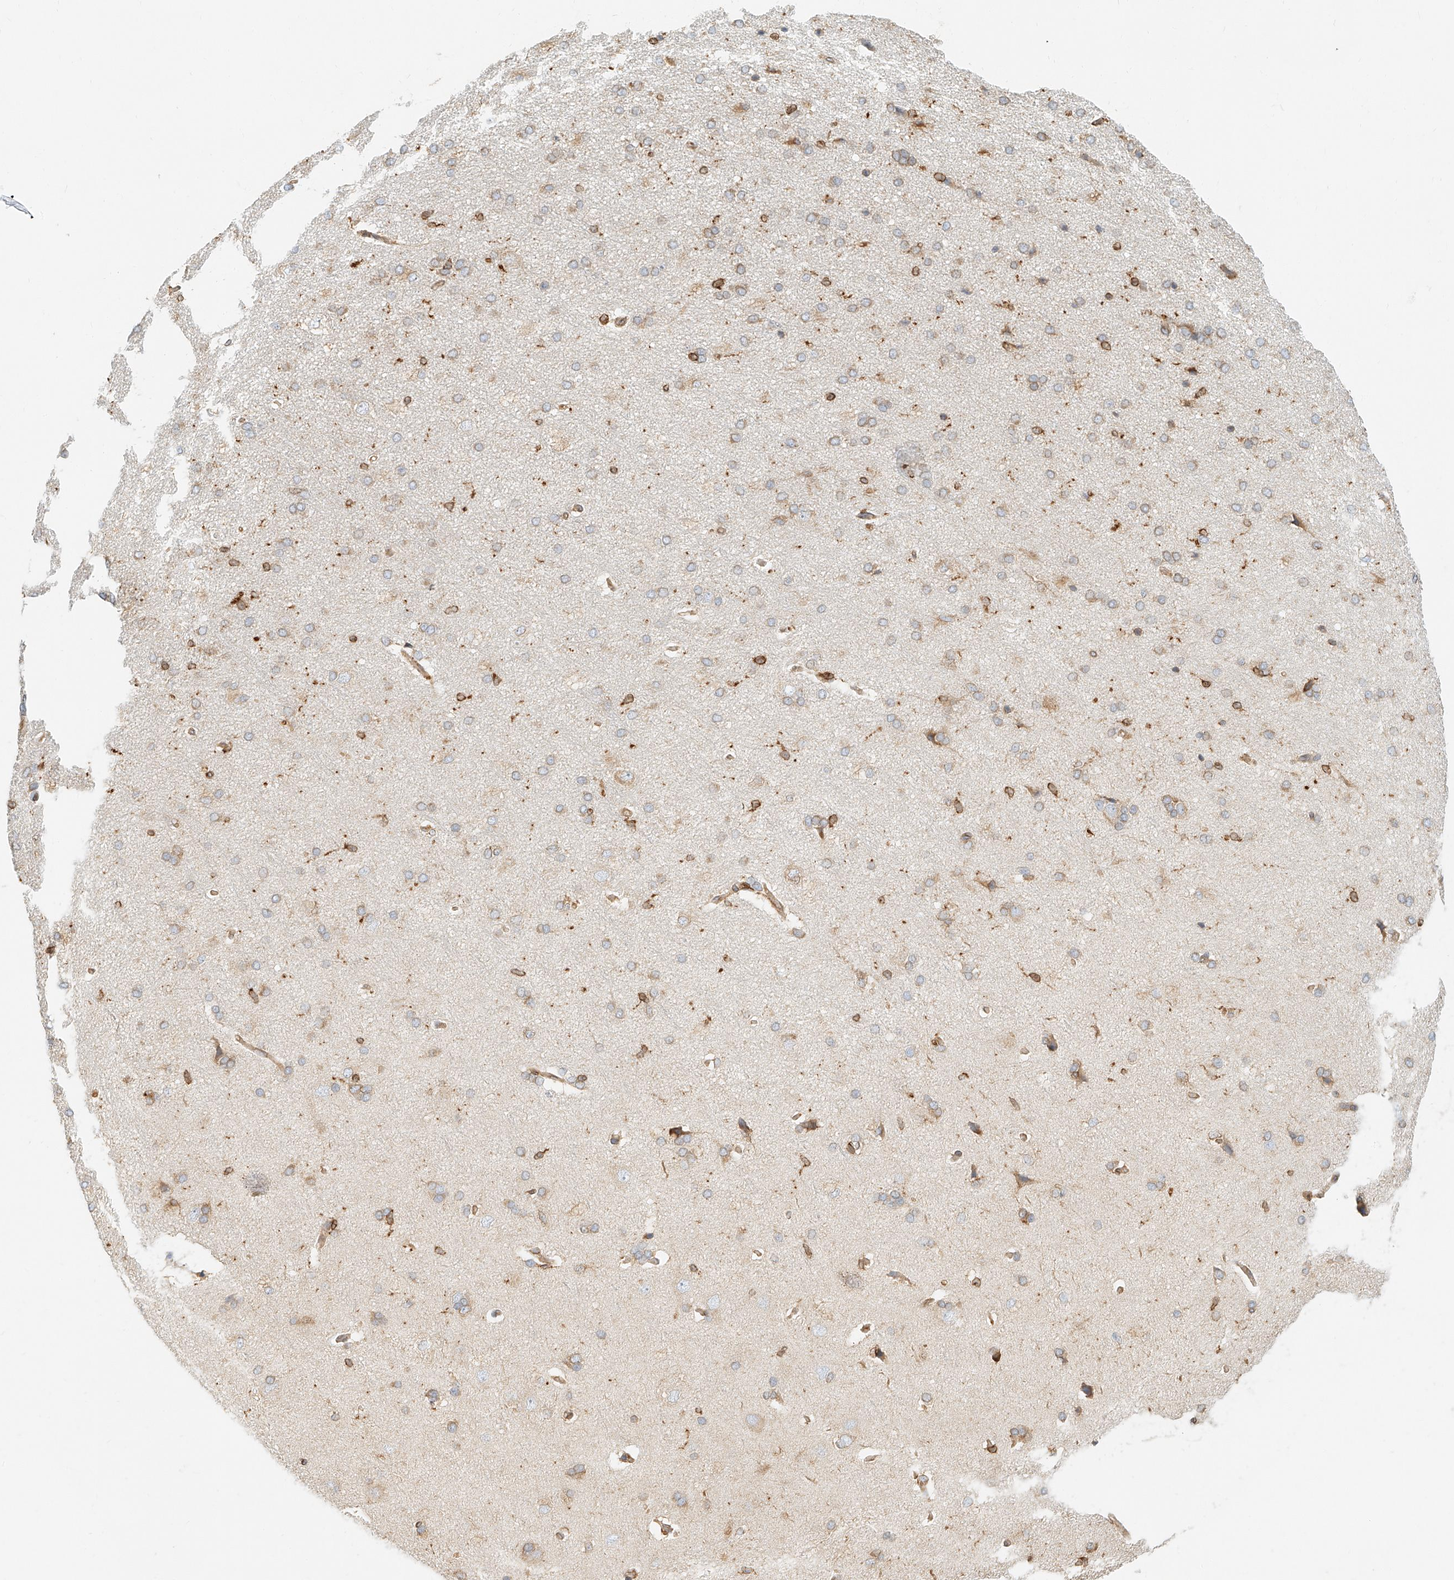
{"staining": {"intensity": "weak", "quantity": ">75%", "location": "cytoplasmic/membranous"}, "tissue": "cerebral cortex", "cell_type": "Endothelial cells", "image_type": "normal", "snomed": [{"axis": "morphology", "description": "Normal tissue, NOS"}, {"axis": "topography", "description": "Cerebral cortex"}], "caption": "High-power microscopy captured an IHC image of benign cerebral cortex, revealing weak cytoplasmic/membranous expression in approximately >75% of endothelial cells. The protein is shown in brown color, while the nuclei are stained blue.", "gene": "DHRS7", "patient": {"sex": "male", "age": 62}}